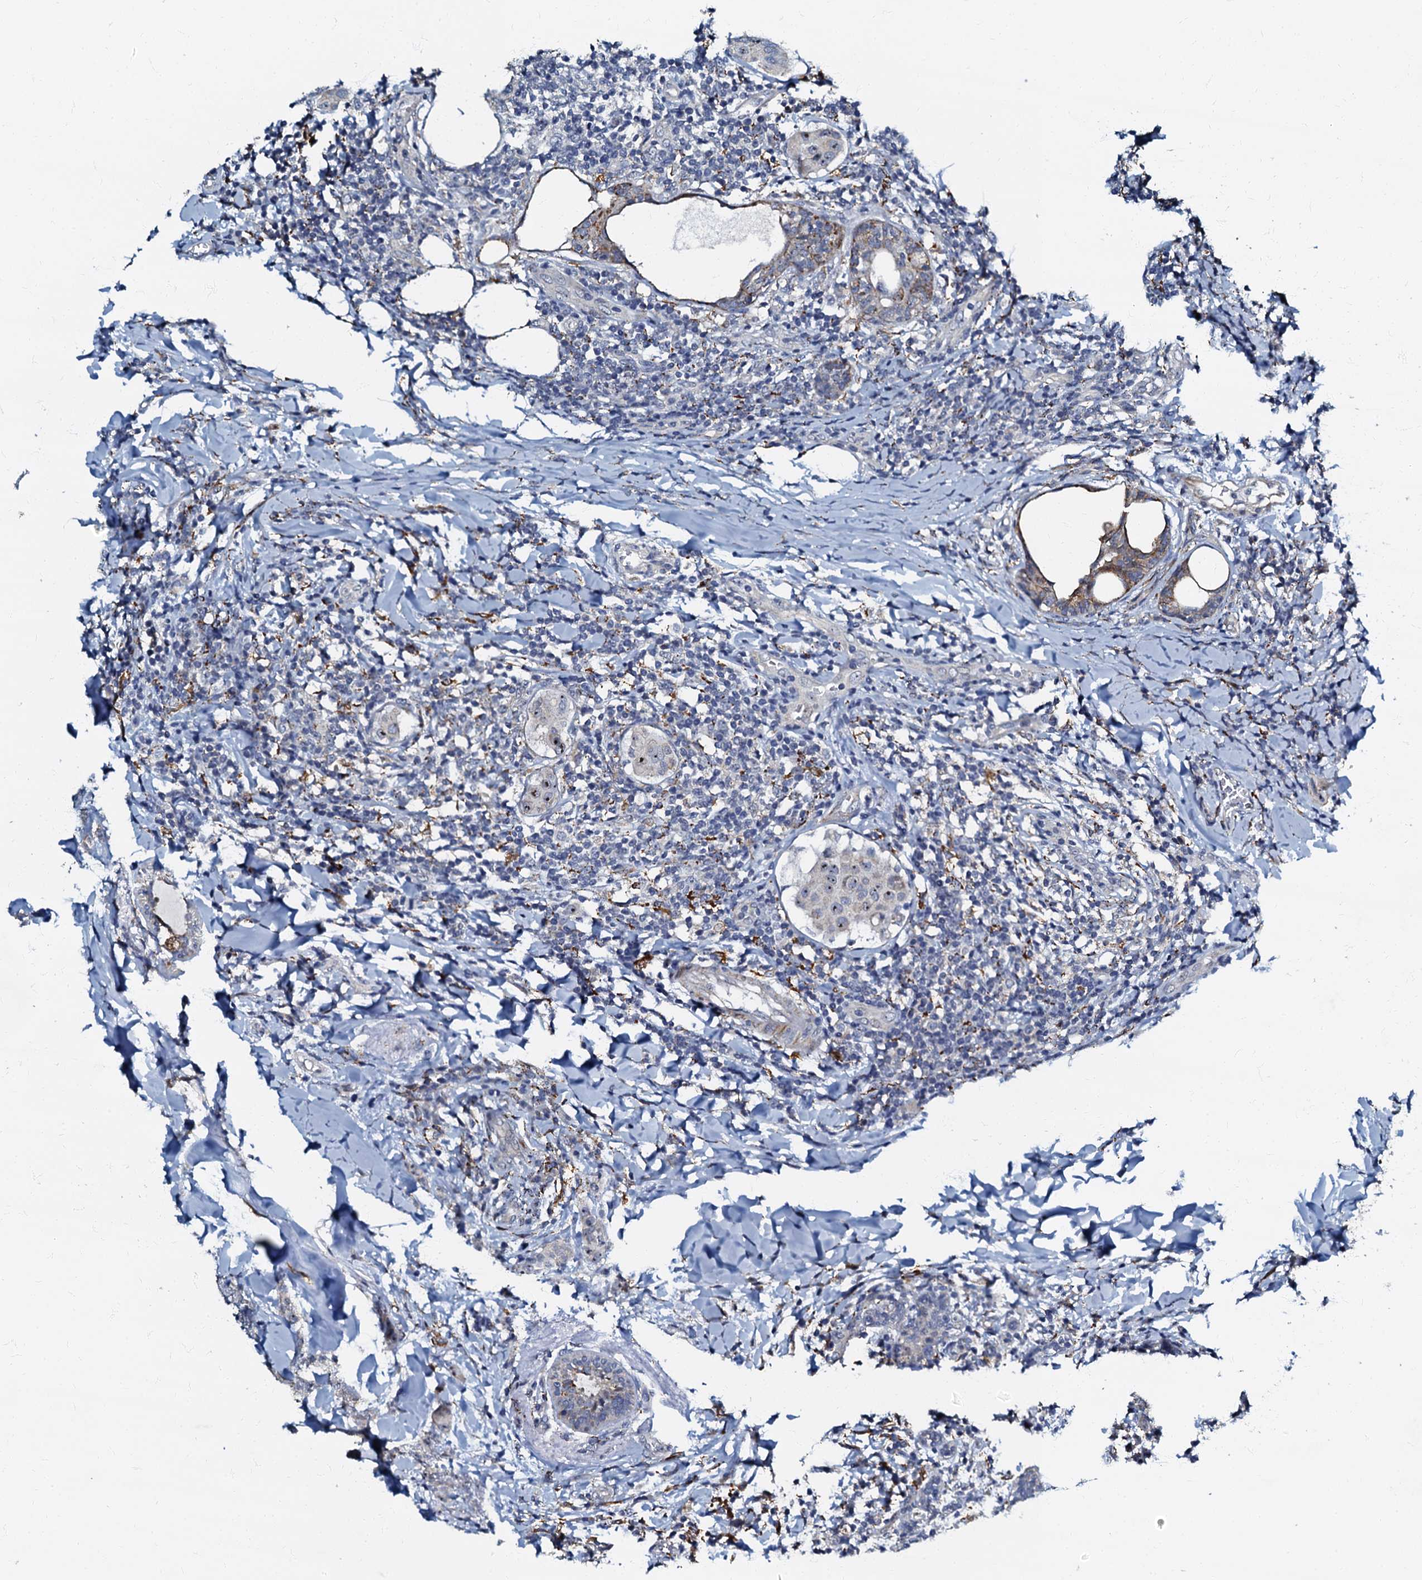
{"staining": {"intensity": "moderate", "quantity": "<25%", "location": "cytoplasmic/membranous,nuclear"}, "tissue": "breast cancer", "cell_type": "Tumor cells", "image_type": "cancer", "snomed": [{"axis": "morphology", "description": "Duct carcinoma"}, {"axis": "topography", "description": "Breast"}], "caption": "There is low levels of moderate cytoplasmic/membranous and nuclear positivity in tumor cells of breast cancer, as demonstrated by immunohistochemical staining (brown color).", "gene": "OLAH", "patient": {"sex": "female", "age": 40}}